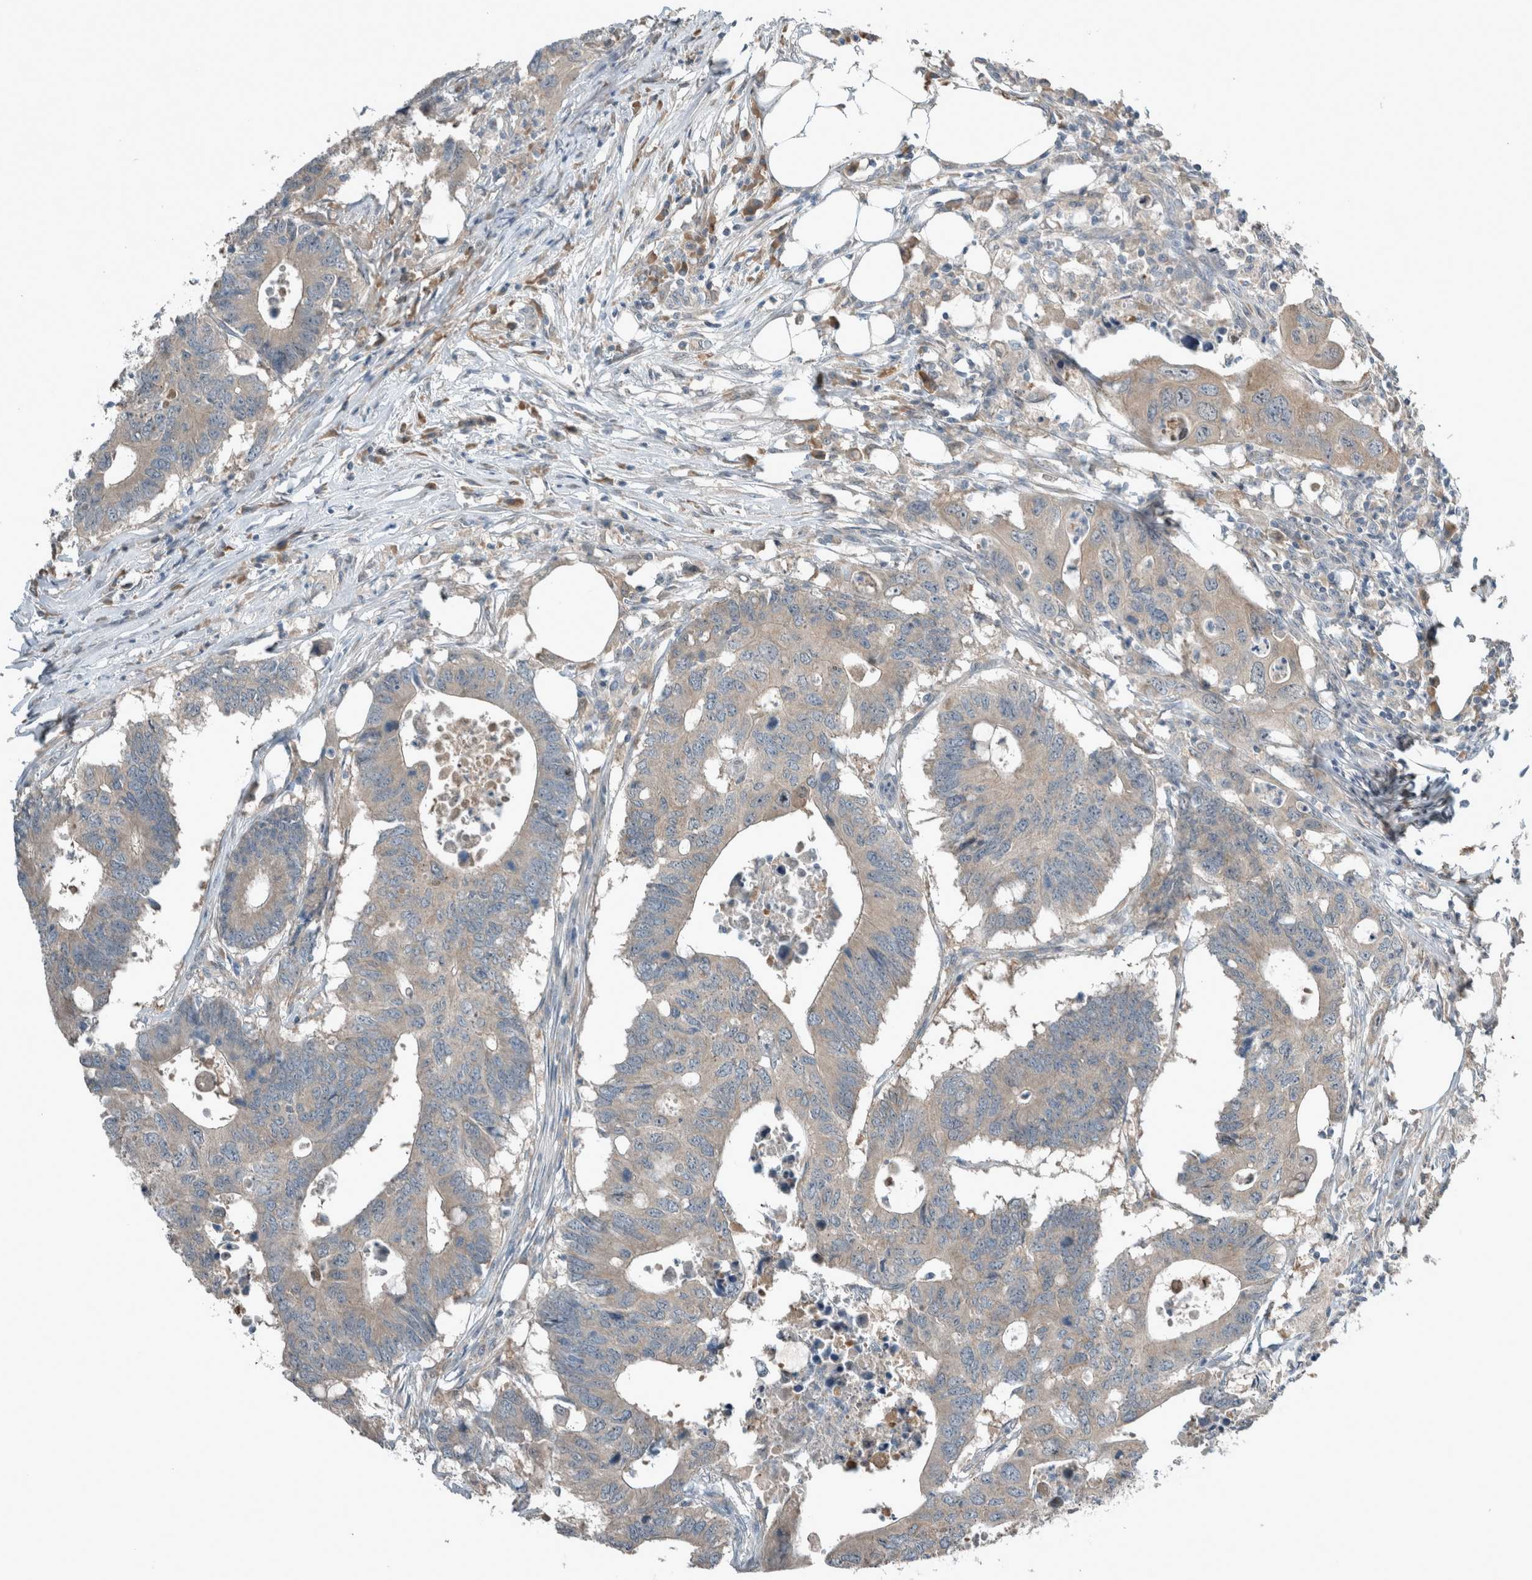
{"staining": {"intensity": "negative", "quantity": "none", "location": "none"}, "tissue": "colorectal cancer", "cell_type": "Tumor cells", "image_type": "cancer", "snomed": [{"axis": "morphology", "description": "Adenocarcinoma, NOS"}, {"axis": "topography", "description": "Colon"}], "caption": "Protein analysis of colorectal cancer (adenocarcinoma) exhibits no significant expression in tumor cells. Brightfield microscopy of immunohistochemistry (IHC) stained with DAB (brown) and hematoxylin (blue), captured at high magnification.", "gene": "RALGDS", "patient": {"sex": "male", "age": 71}}